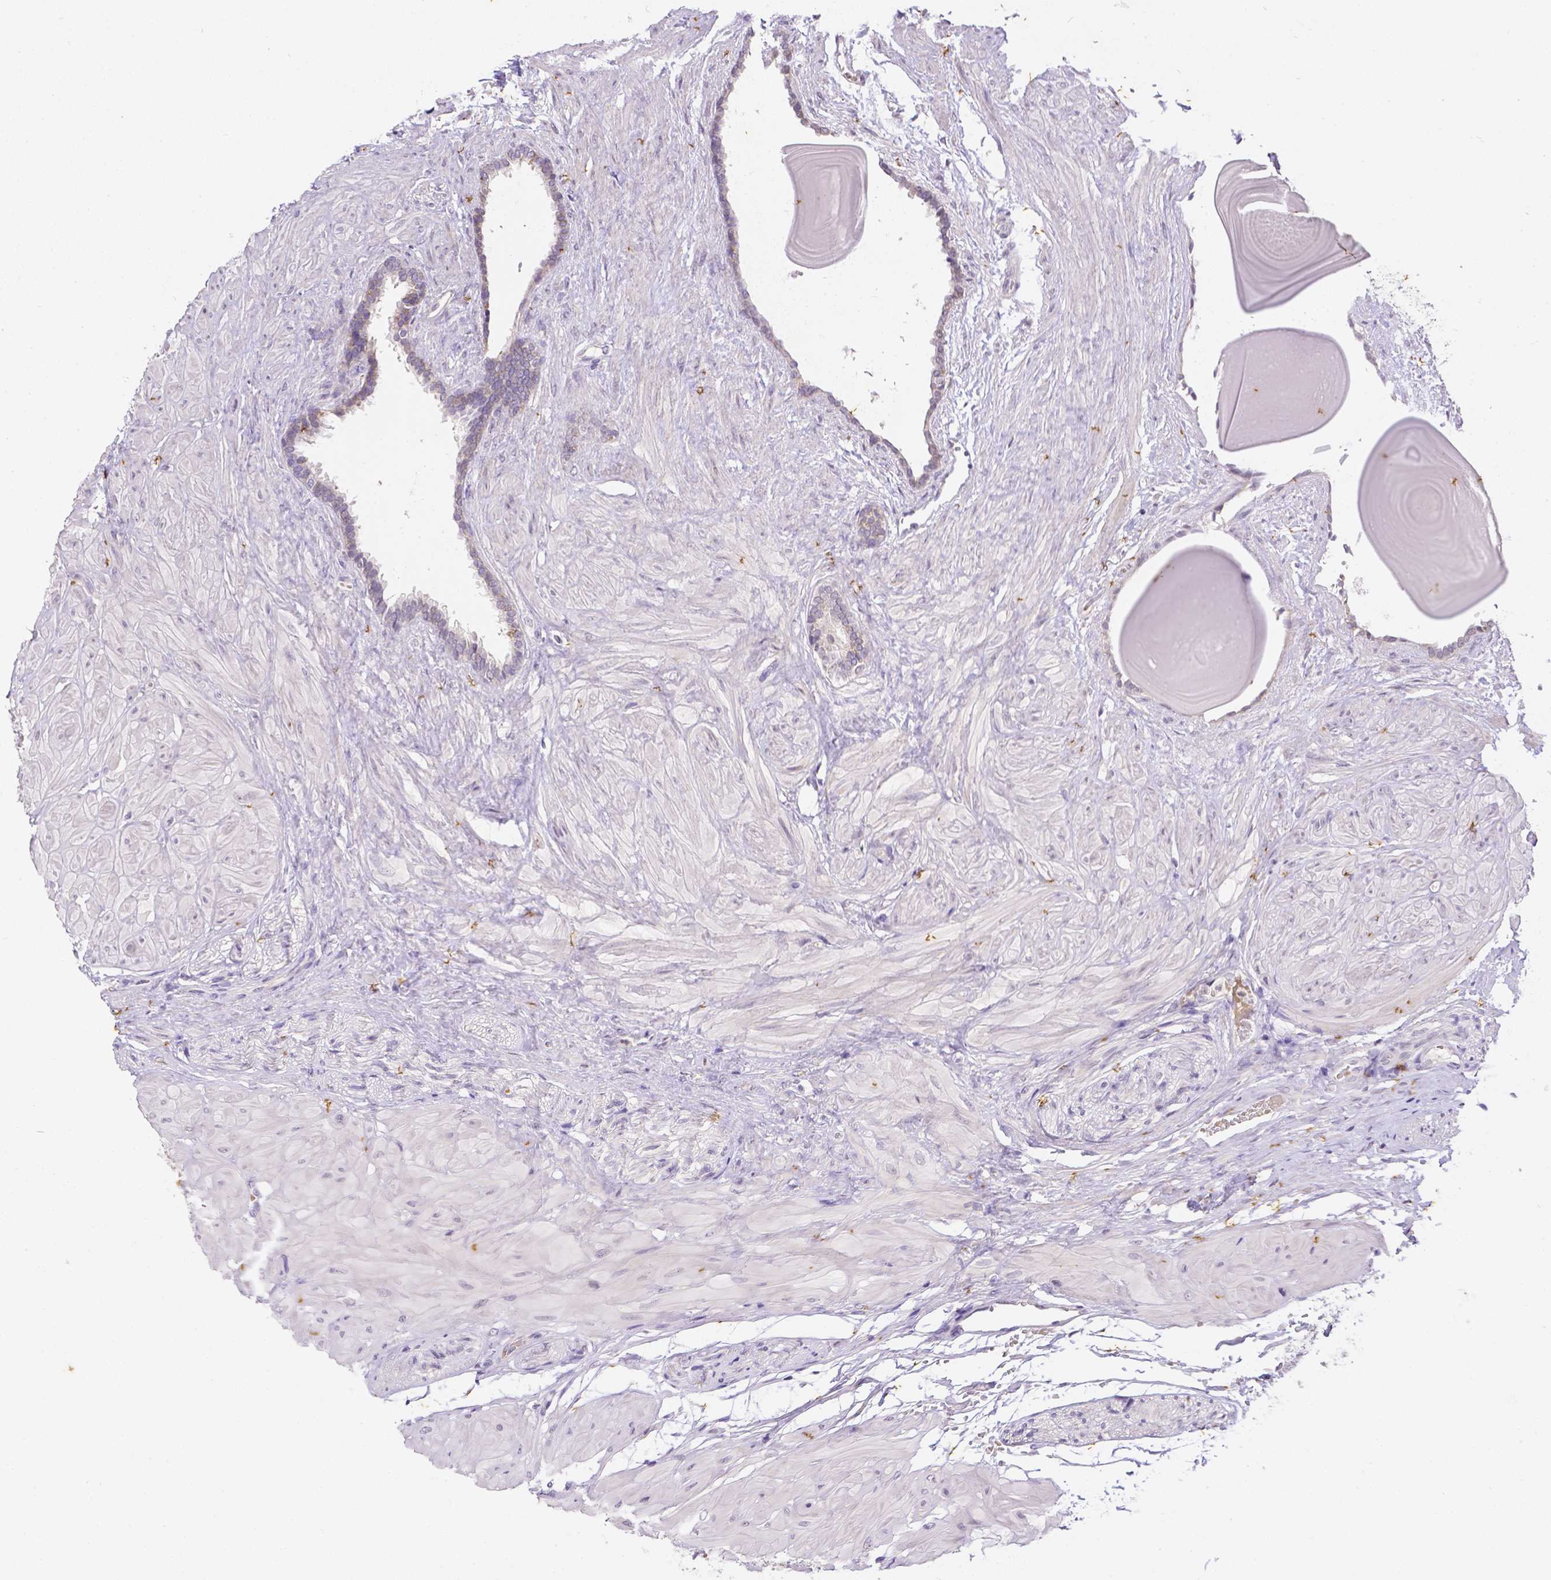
{"staining": {"intensity": "weak", "quantity": "<25%", "location": "cytoplasmic/membranous"}, "tissue": "seminal vesicle", "cell_type": "Glandular cells", "image_type": "normal", "snomed": [{"axis": "morphology", "description": "Normal tissue, NOS"}, {"axis": "topography", "description": "Seminal veicle"}], "caption": "Immunohistochemical staining of normal seminal vesicle demonstrates no significant staining in glandular cells.", "gene": "ZNF280B", "patient": {"sex": "male", "age": 57}}